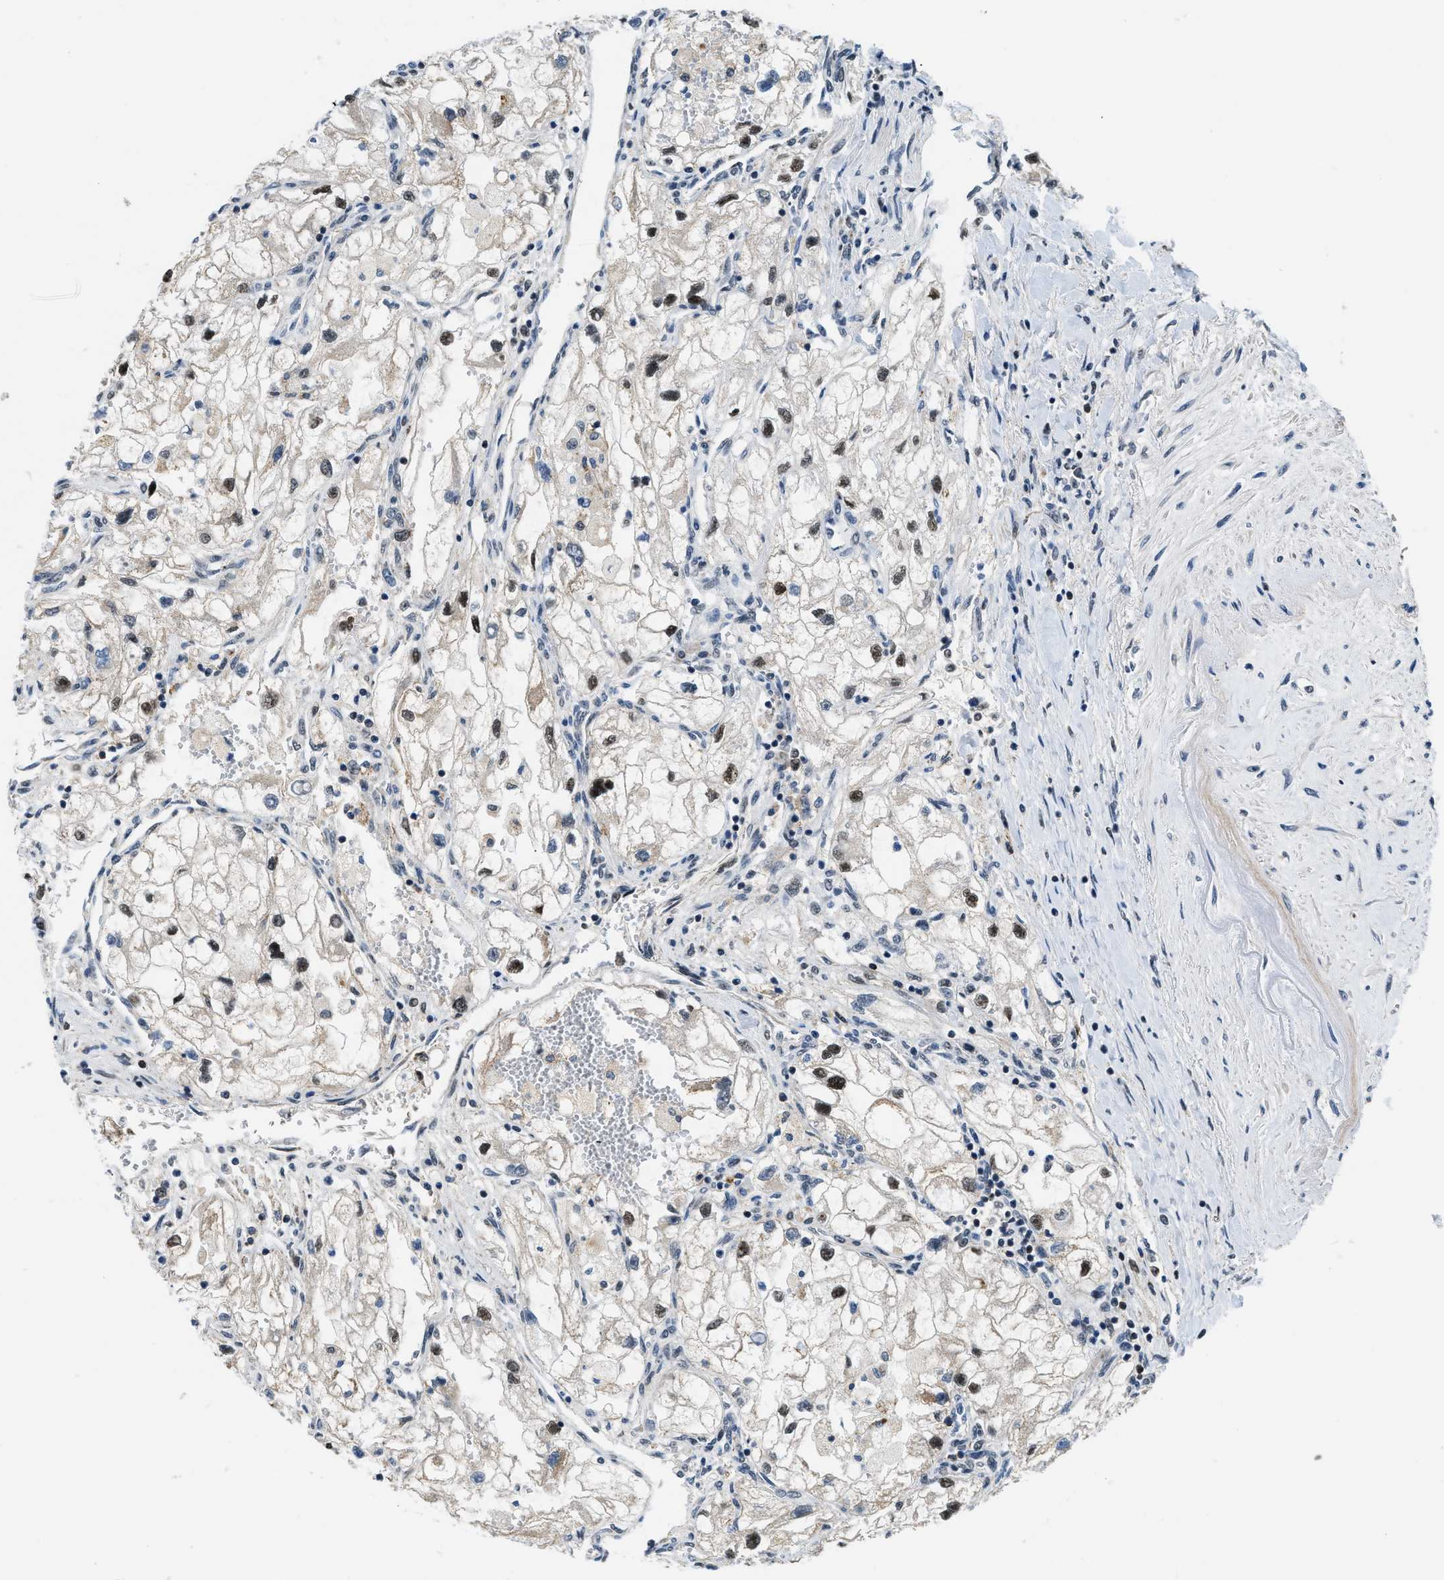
{"staining": {"intensity": "strong", "quantity": "25%-75%", "location": "nuclear"}, "tissue": "renal cancer", "cell_type": "Tumor cells", "image_type": "cancer", "snomed": [{"axis": "morphology", "description": "Adenocarcinoma, NOS"}, {"axis": "topography", "description": "Kidney"}], "caption": "The image exhibits a brown stain indicating the presence of a protein in the nuclear of tumor cells in renal cancer (adenocarcinoma).", "gene": "KDM3B", "patient": {"sex": "female", "age": 70}}